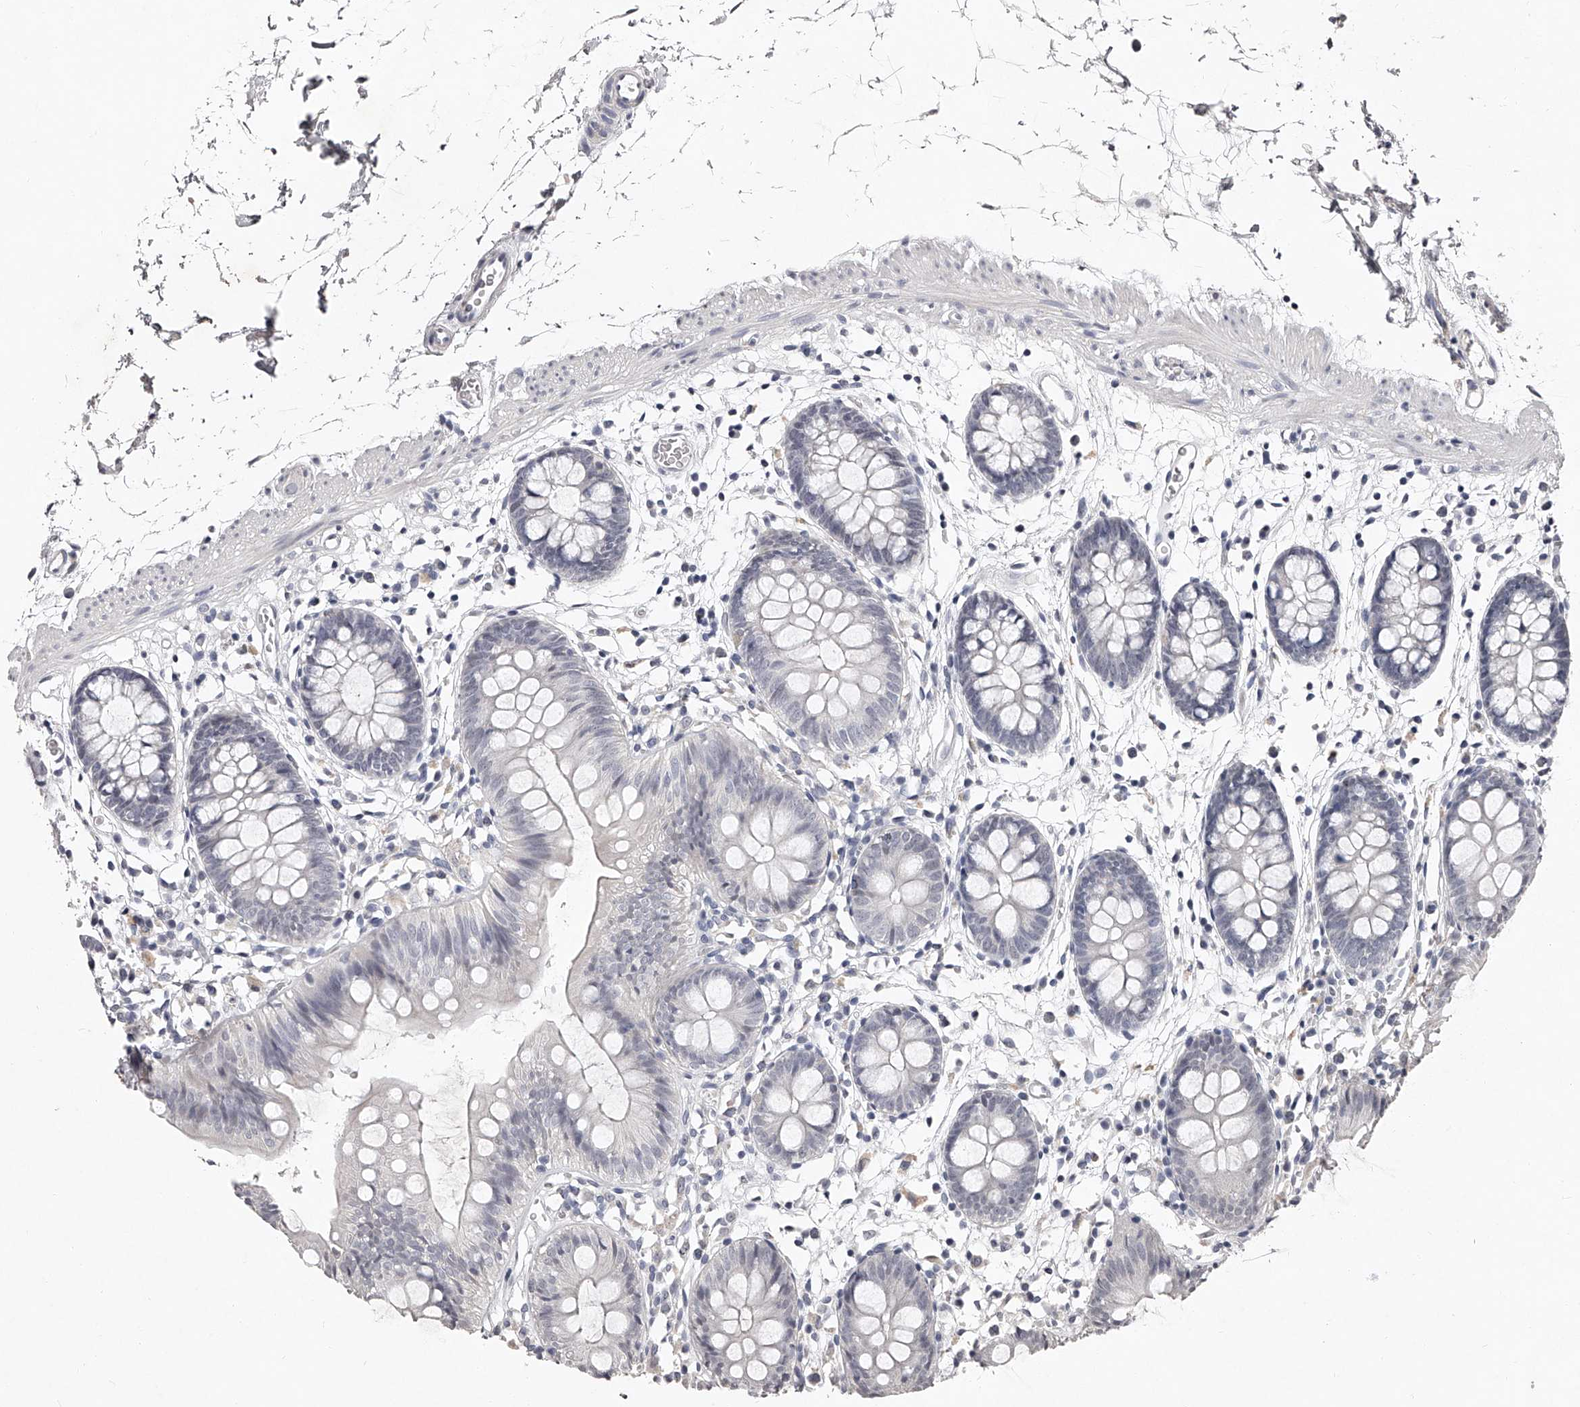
{"staining": {"intensity": "negative", "quantity": "none", "location": "none"}, "tissue": "colon", "cell_type": "Endothelial cells", "image_type": "normal", "snomed": [{"axis": "morphology", "description": "Normal tissue, NOS"}, {"axis": "topography", "description": "Colon"}], "caption": "Endothelial cells show no significant staining in benign colon.", "gene": "NT5DC1", "patient": {"sex": "male", "age": 56}}